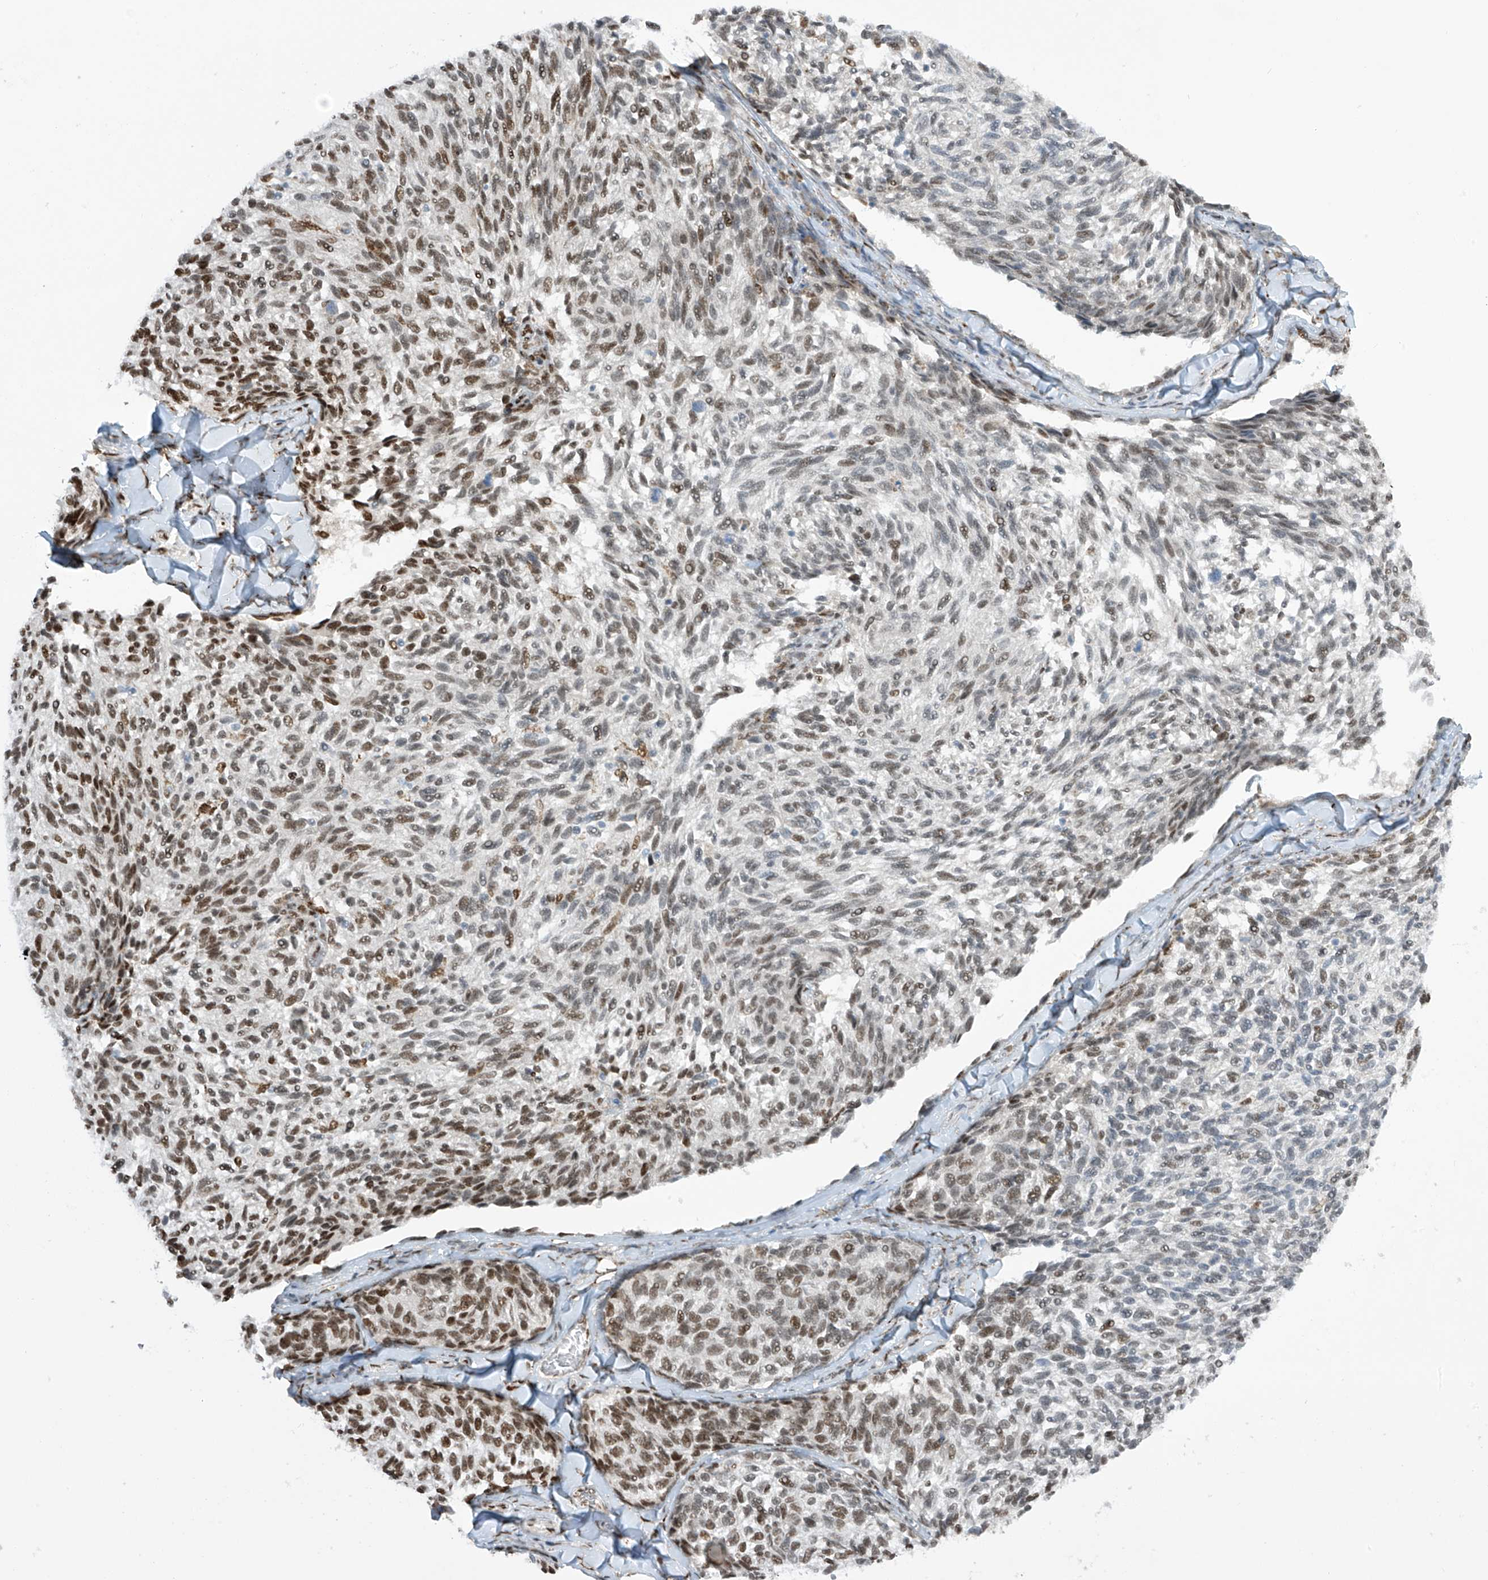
{"staining": {"intensity": "strong", "quantity": "25%-75%", "location": "nuclear"}, "tissue": "melanoma", "cell_type": "Tumor cells", "image_type": "cancer", "snomed": [{"axis": "morphology", "description": "Malignant melanoma, NOS"}, {"axis": "topography", "description": "Skin"}], "caption": "This image reveals immunohistochemistry (IHC) staining of melanoma, with high strong nuclear positivity in about 25%-75% of tumor cells.", "gene": "PM20D2", "patient": {"sex": "female", "age": 73}}